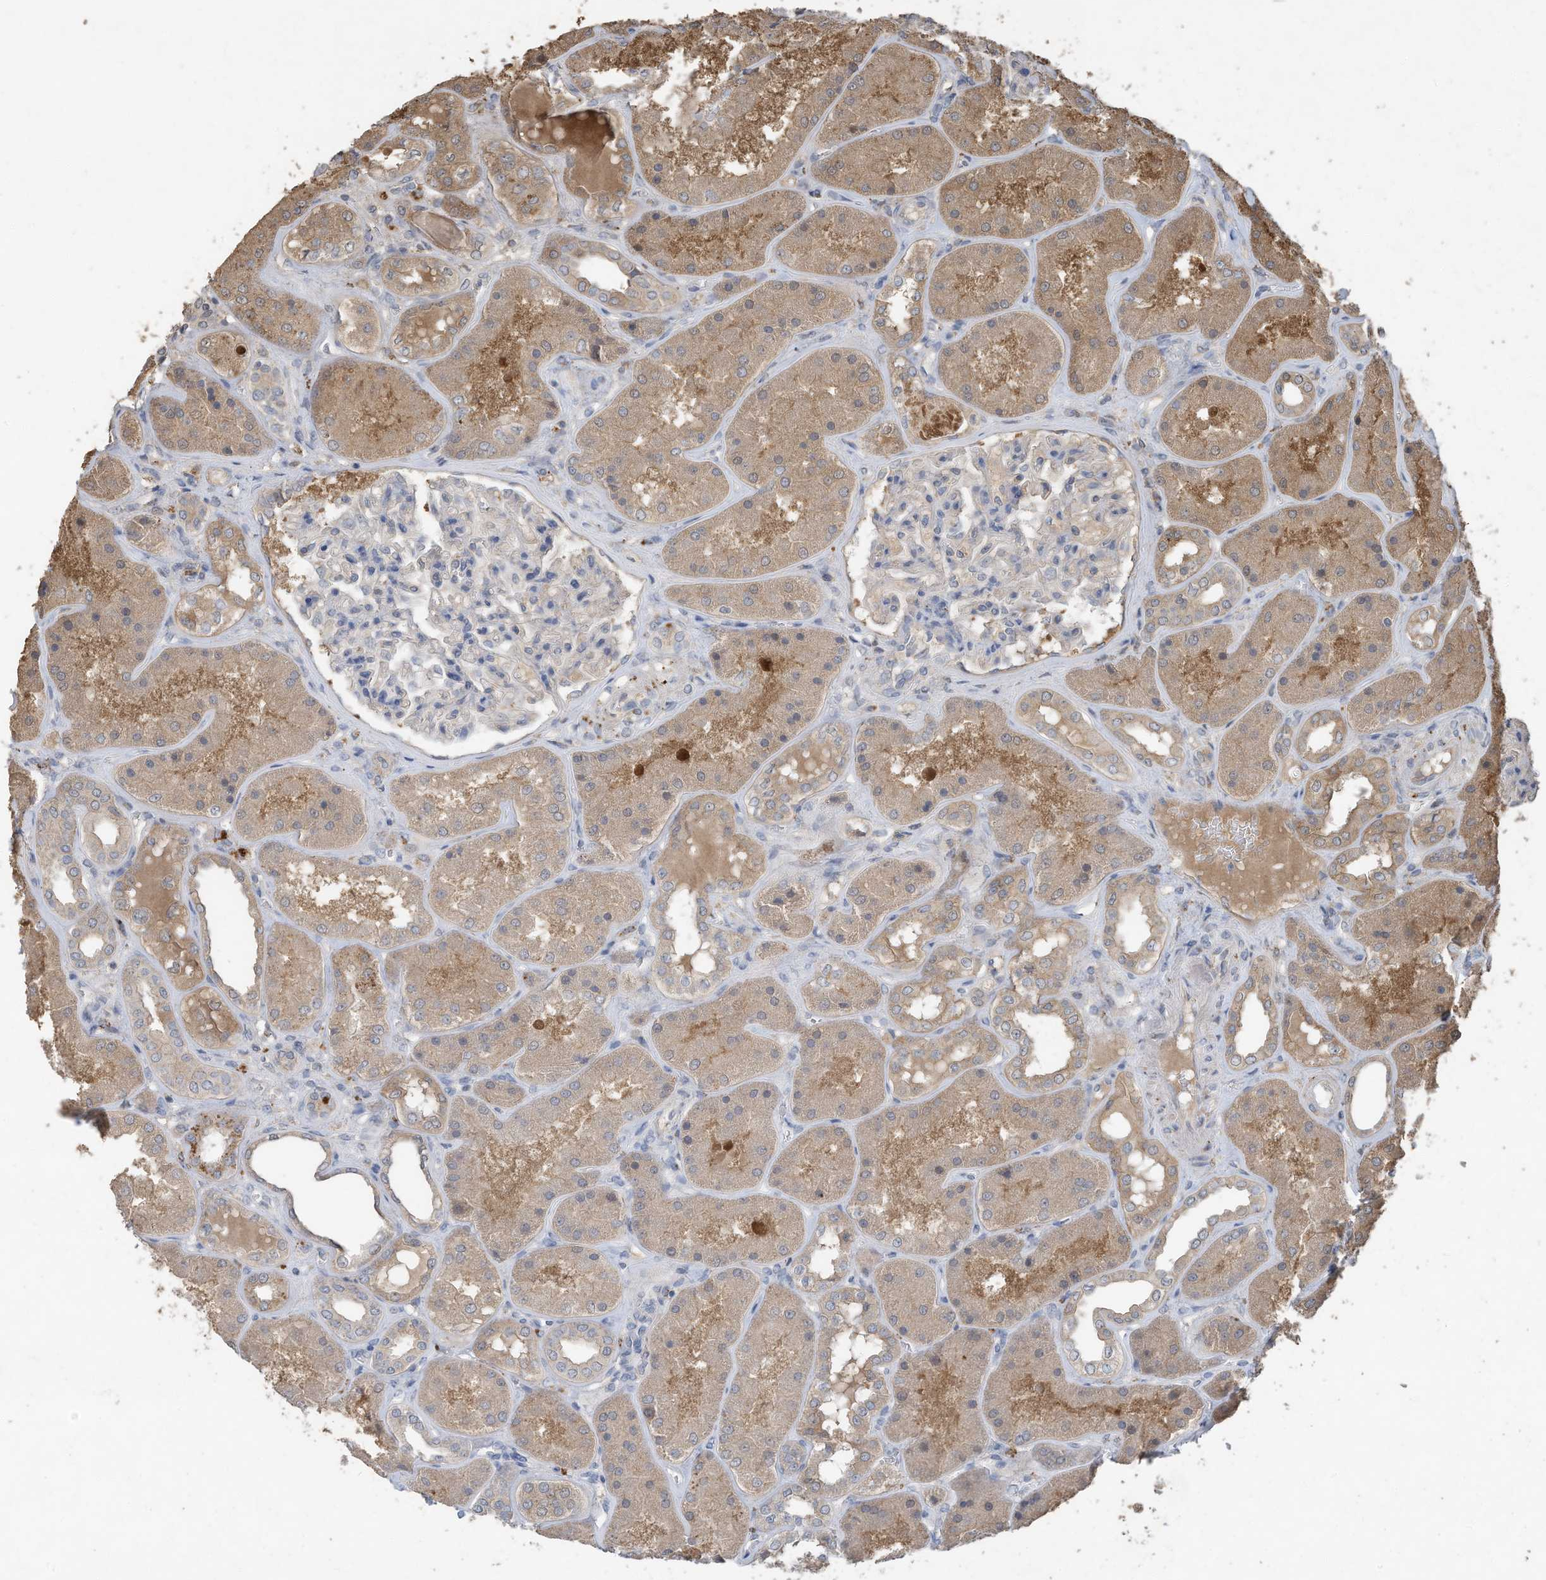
{"staining": {"intensity": "negative", "quantity": "none", "location": "none"}, "tissue": "kidney", "cell_type": "Cells in glomeruli", "image_type": "normal", "snomed": [{"axis": "morphology", "description": "Normal tissue, NOS"}, {"axis": "topography", "description": "Kidney"}], "caption": "An immunohistochemistry histopathology image of normal kidney is shown. There is no staining in cells in glomeruli of kidney. Nuclei are stained in blue.", "gene": "CAPN13", "patient": {"sex": "female", "age": 56}}